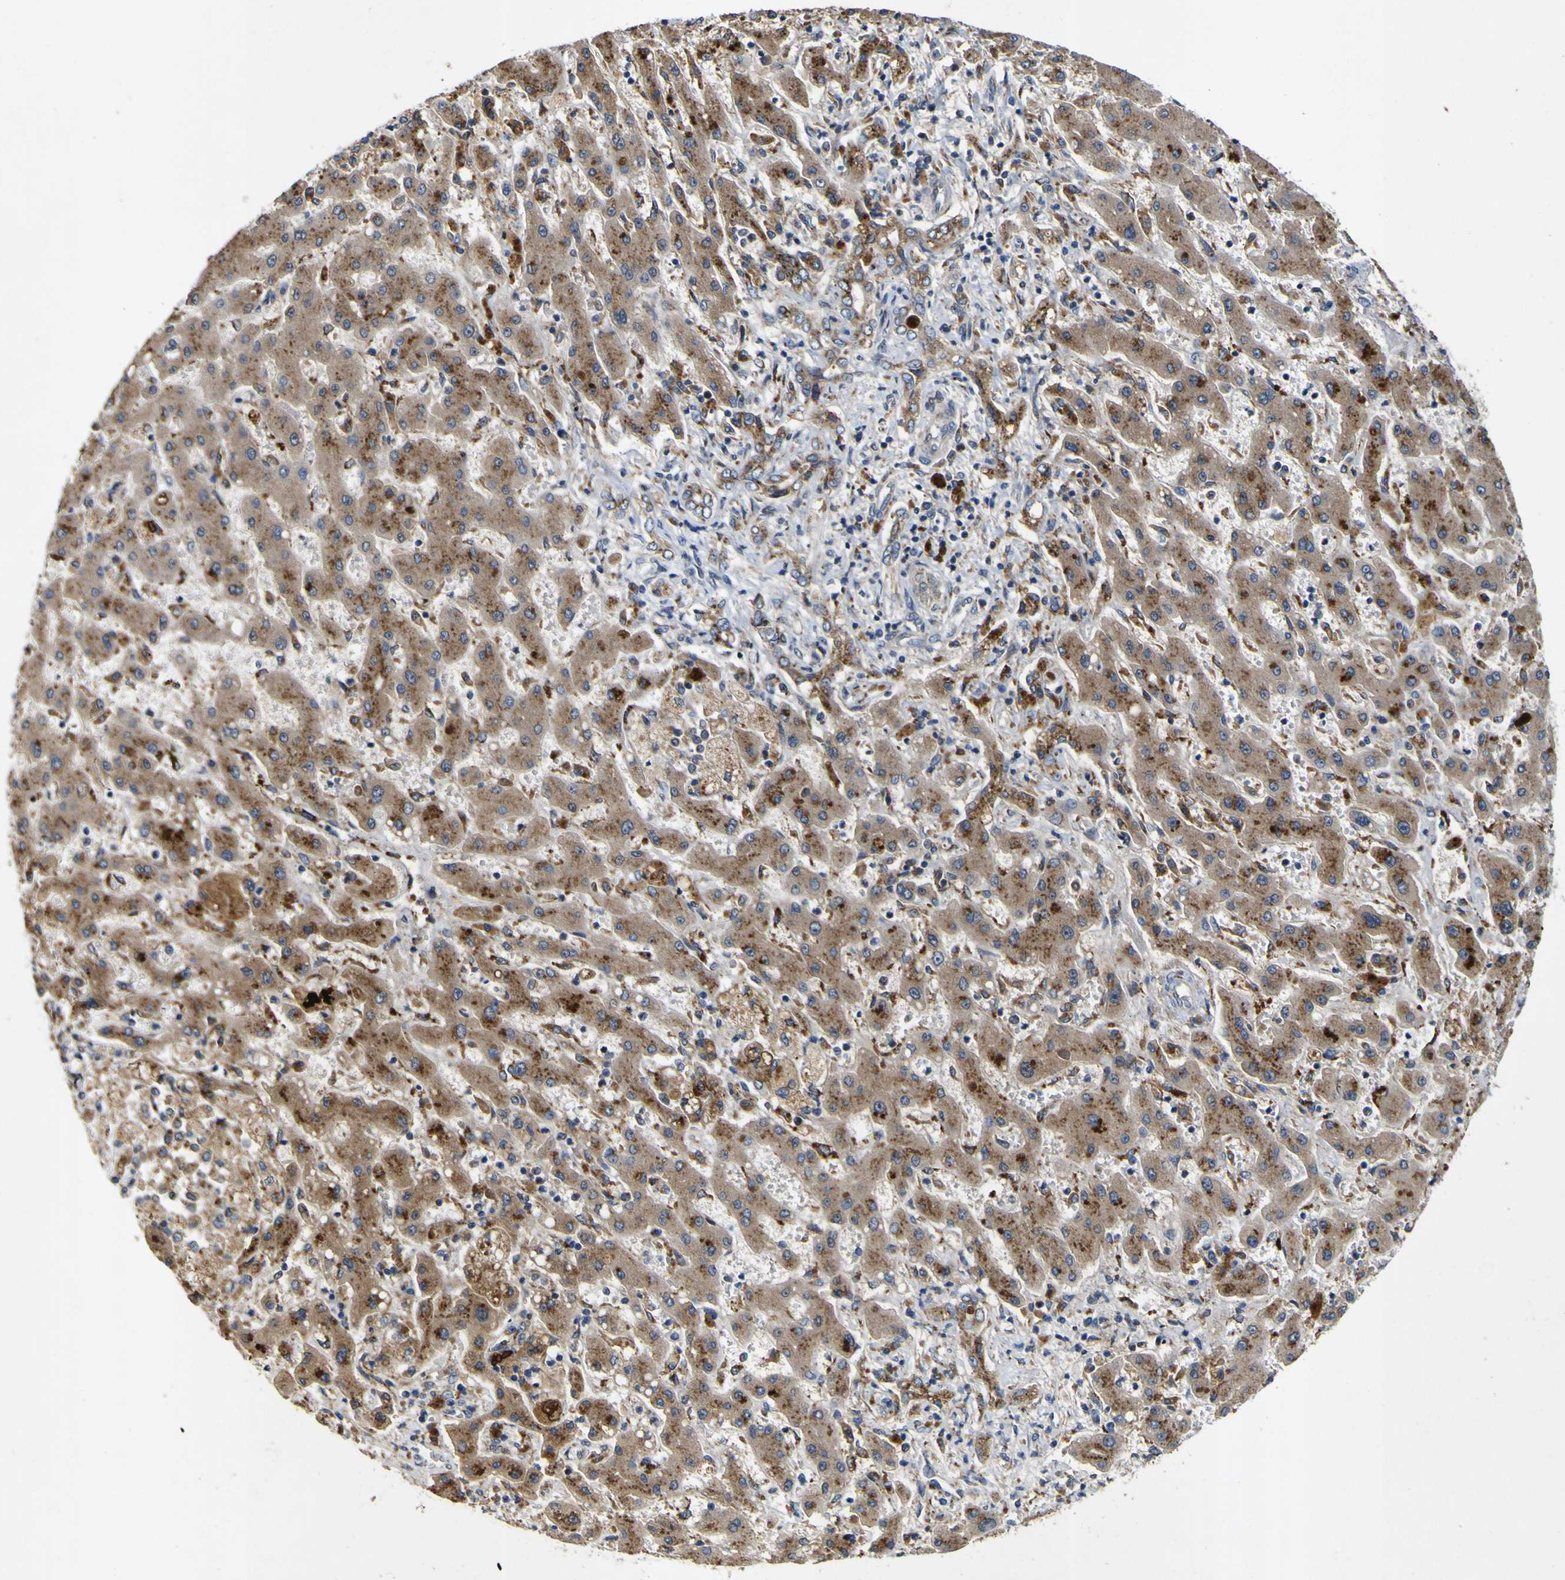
{"staining": {"intensity": "moderate", "quantity": ">75%", "location": "cytoplasmic/membranous"}, "tissue": "liver cancer", "cell_type": "Tumor cells", "image_type": "cancer", "snomed": [{"axis": "morphology", "description": "Cholangiocarcinoma"}, {"axis": "topography", "description": "Liver"}], "caption": "This is an image of immunohistochemistry staining of liver cholangiocarcinoma, which shows moderate staining in the cytoplasmic/membranous of tumor cells.", "gene": "COA1", "patient": {"sex": "male", "age": 50}}